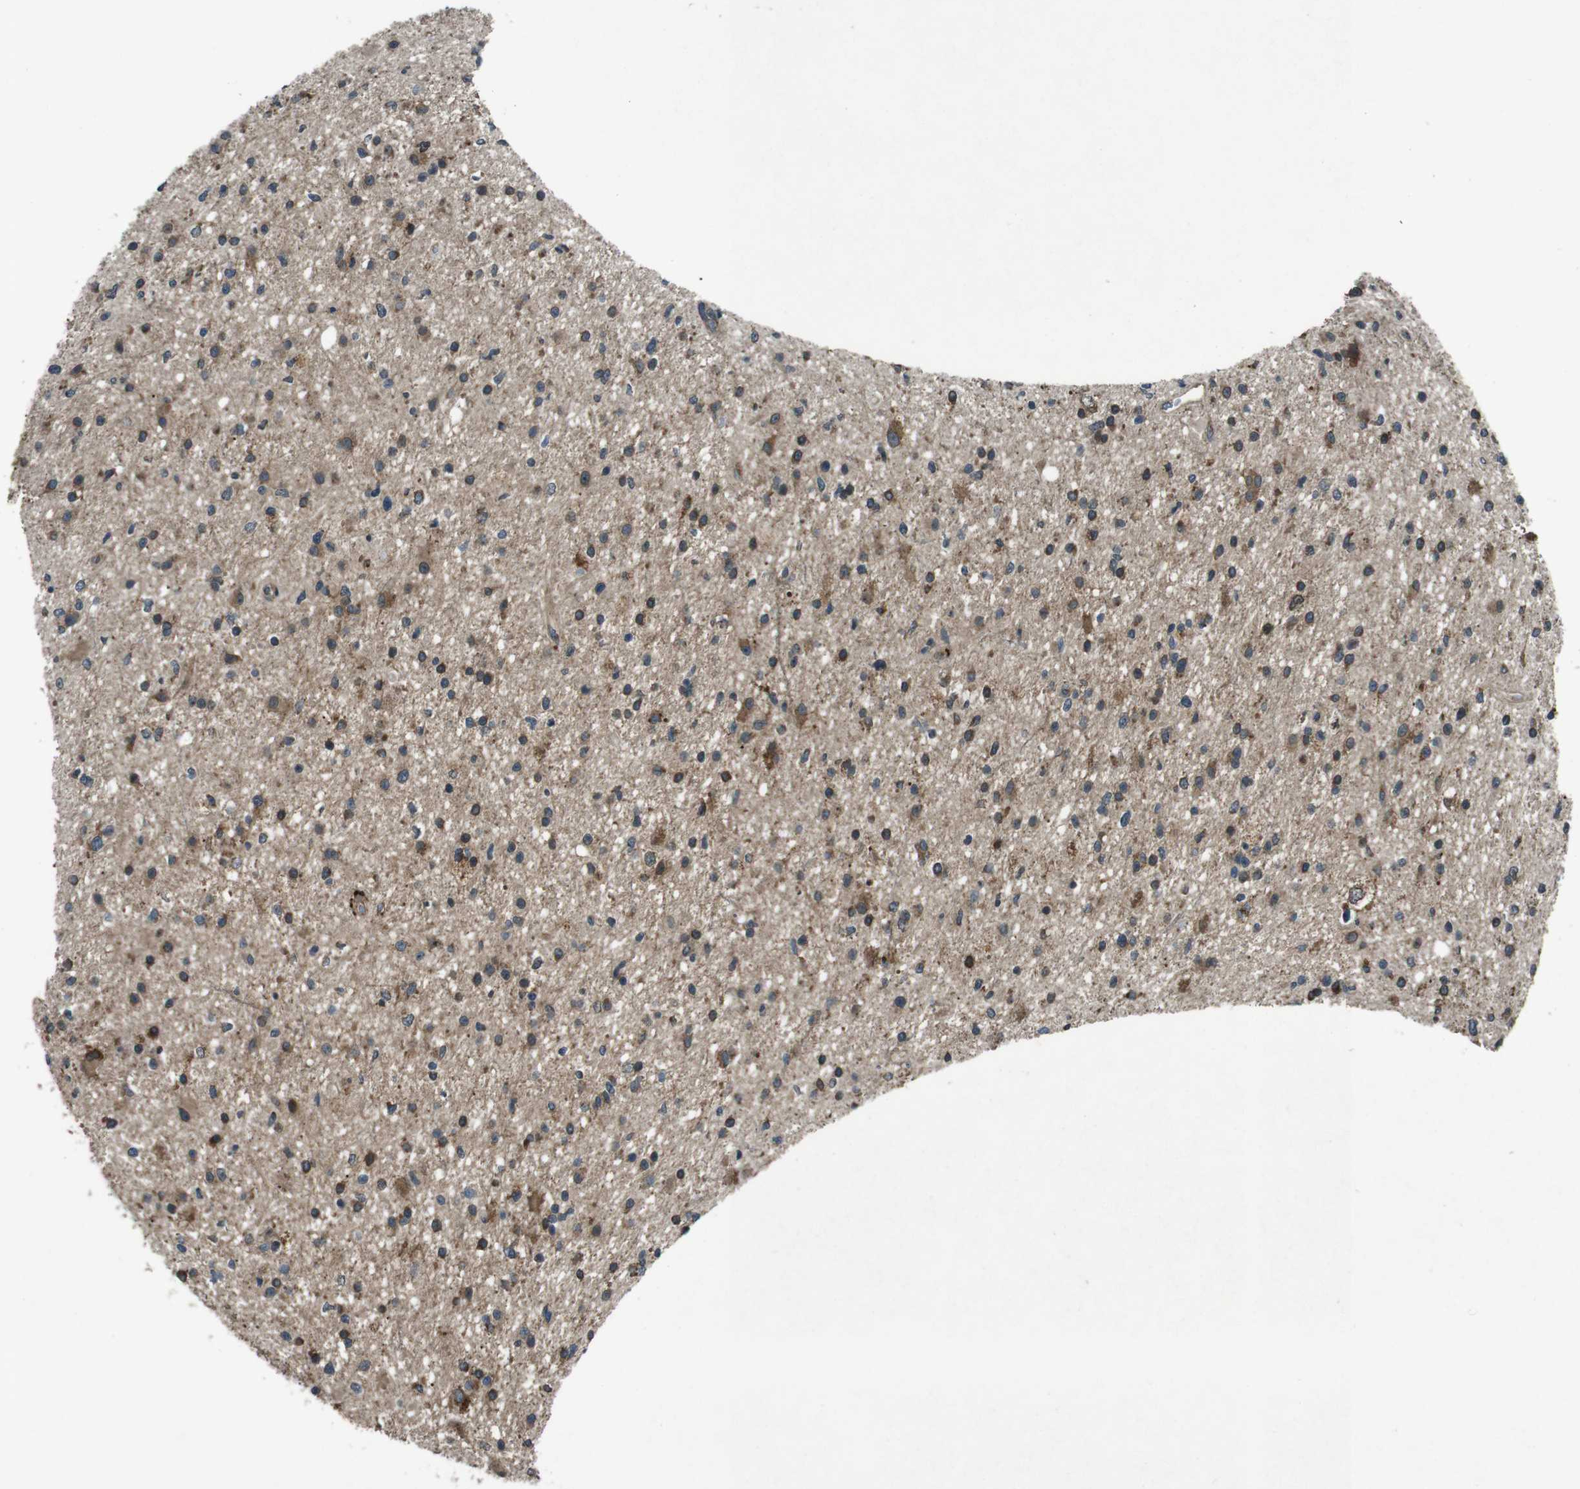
{"staining": {"intensity": "moderate", "quantity": "<25%", "location": "cytoplasmic/membranous"}, "tissue": "glioma", "cell_type": "Tumor cells", "image_type": "cancer", "snomed": [{"axis": "morphology", "description": "Glioma, malignant, High grade"}, {"axis": "topography", "description": "Brain"}], "caption": "High-grade glioma (malignant) was stained to show a protein in brown. There is low levels of moderate cytoplasmic/membranous staining in approximately <25% of tumor cells. Nuclei are stained in blue.", "gene": "SLC27A4", "patient": {"sex": "male", "age": 33}}